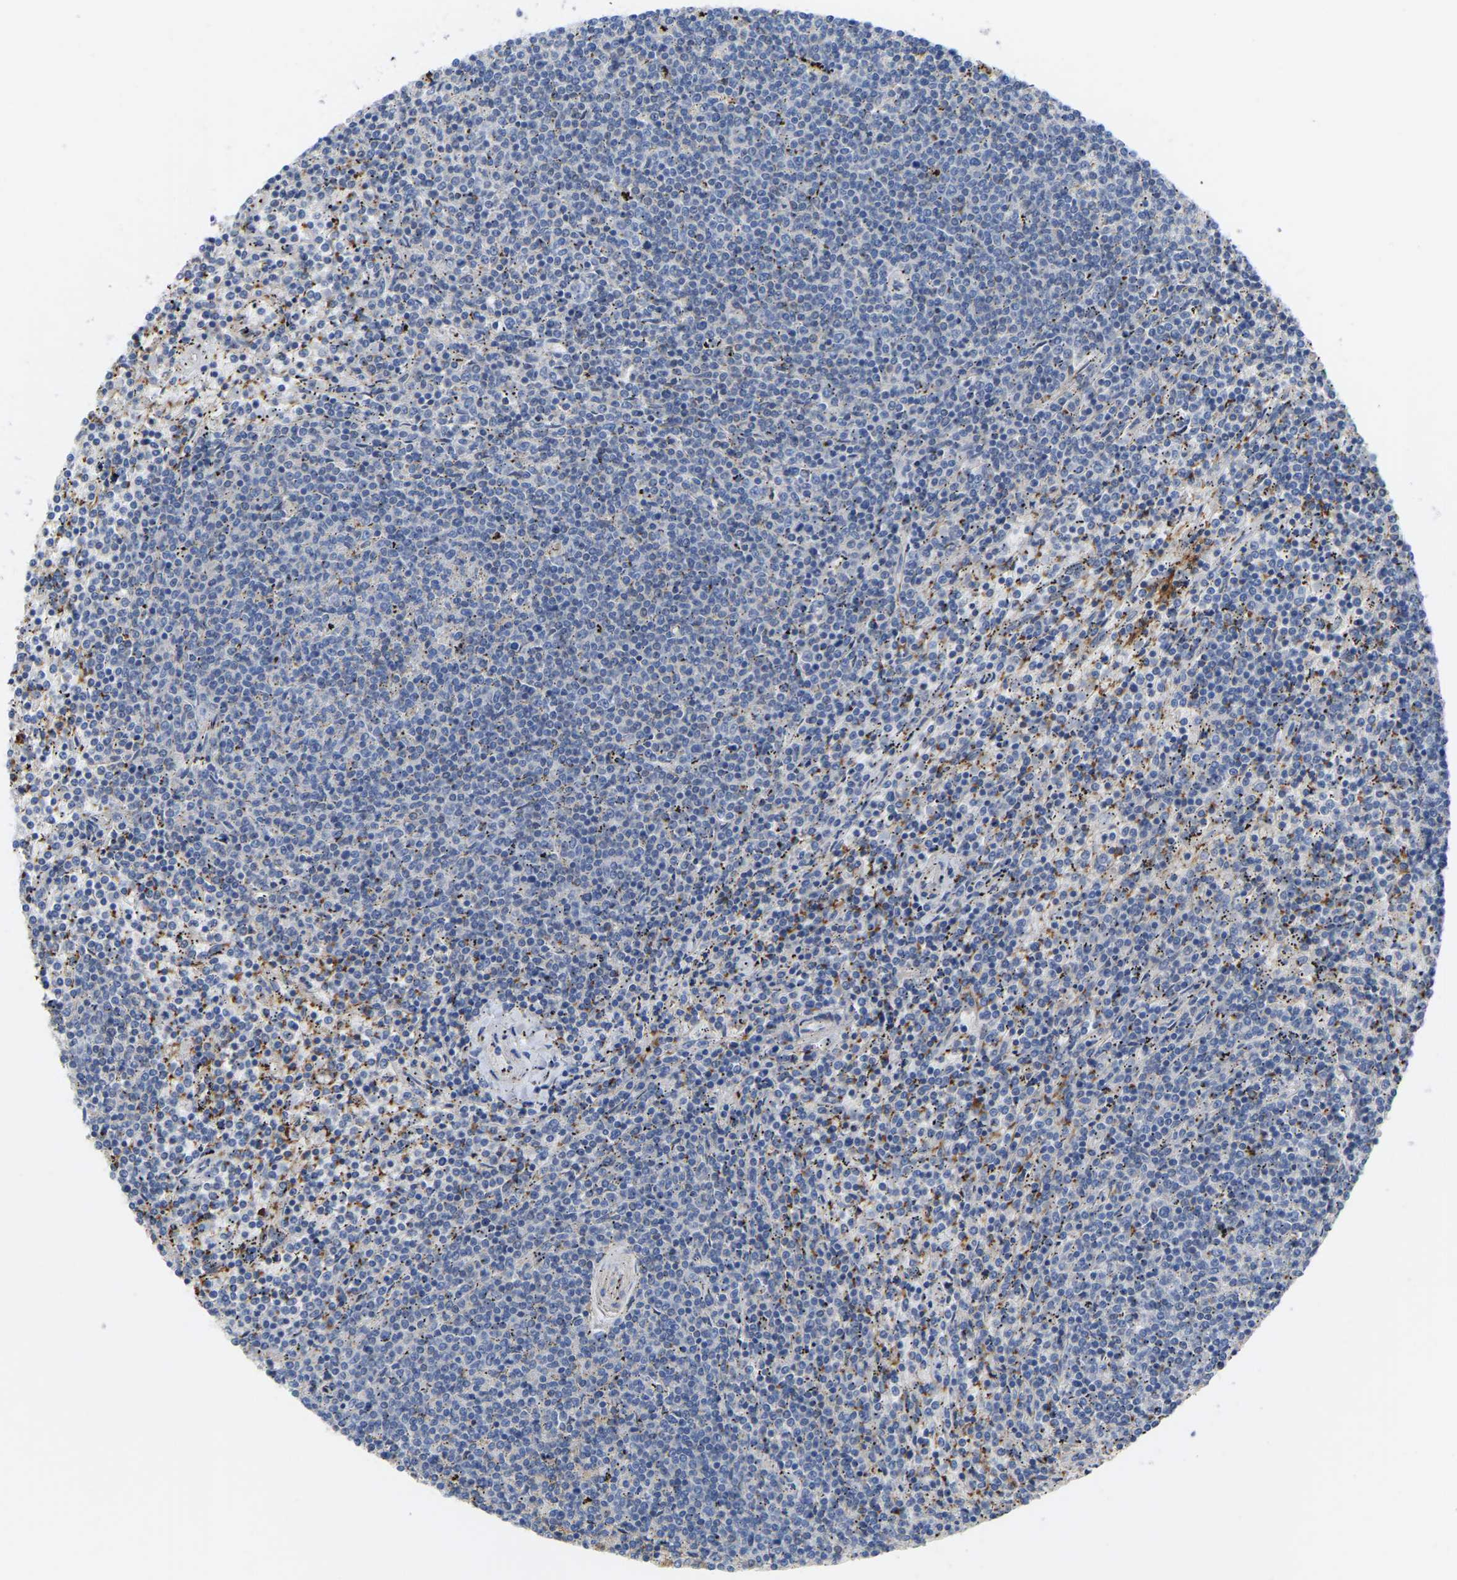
{"staining": {"intensity": "negative", "quantity": "none", "location": "none"}, "tissue": "lymphoma", "cell_type": "Tumor cells", "image_type": "cancer", "snomed": [{"axis": "morphology", "description": "Malignant lymphoma, non-Hodgkin's type, Low grade"}, {"axis": "topography", "description": "Spleen"}], "caption": "The histopathology image displays no significant expression in tumor cells of lymphoma.", "gene": "ZNF449", "patient": {"sex": "female", "age": 50}}